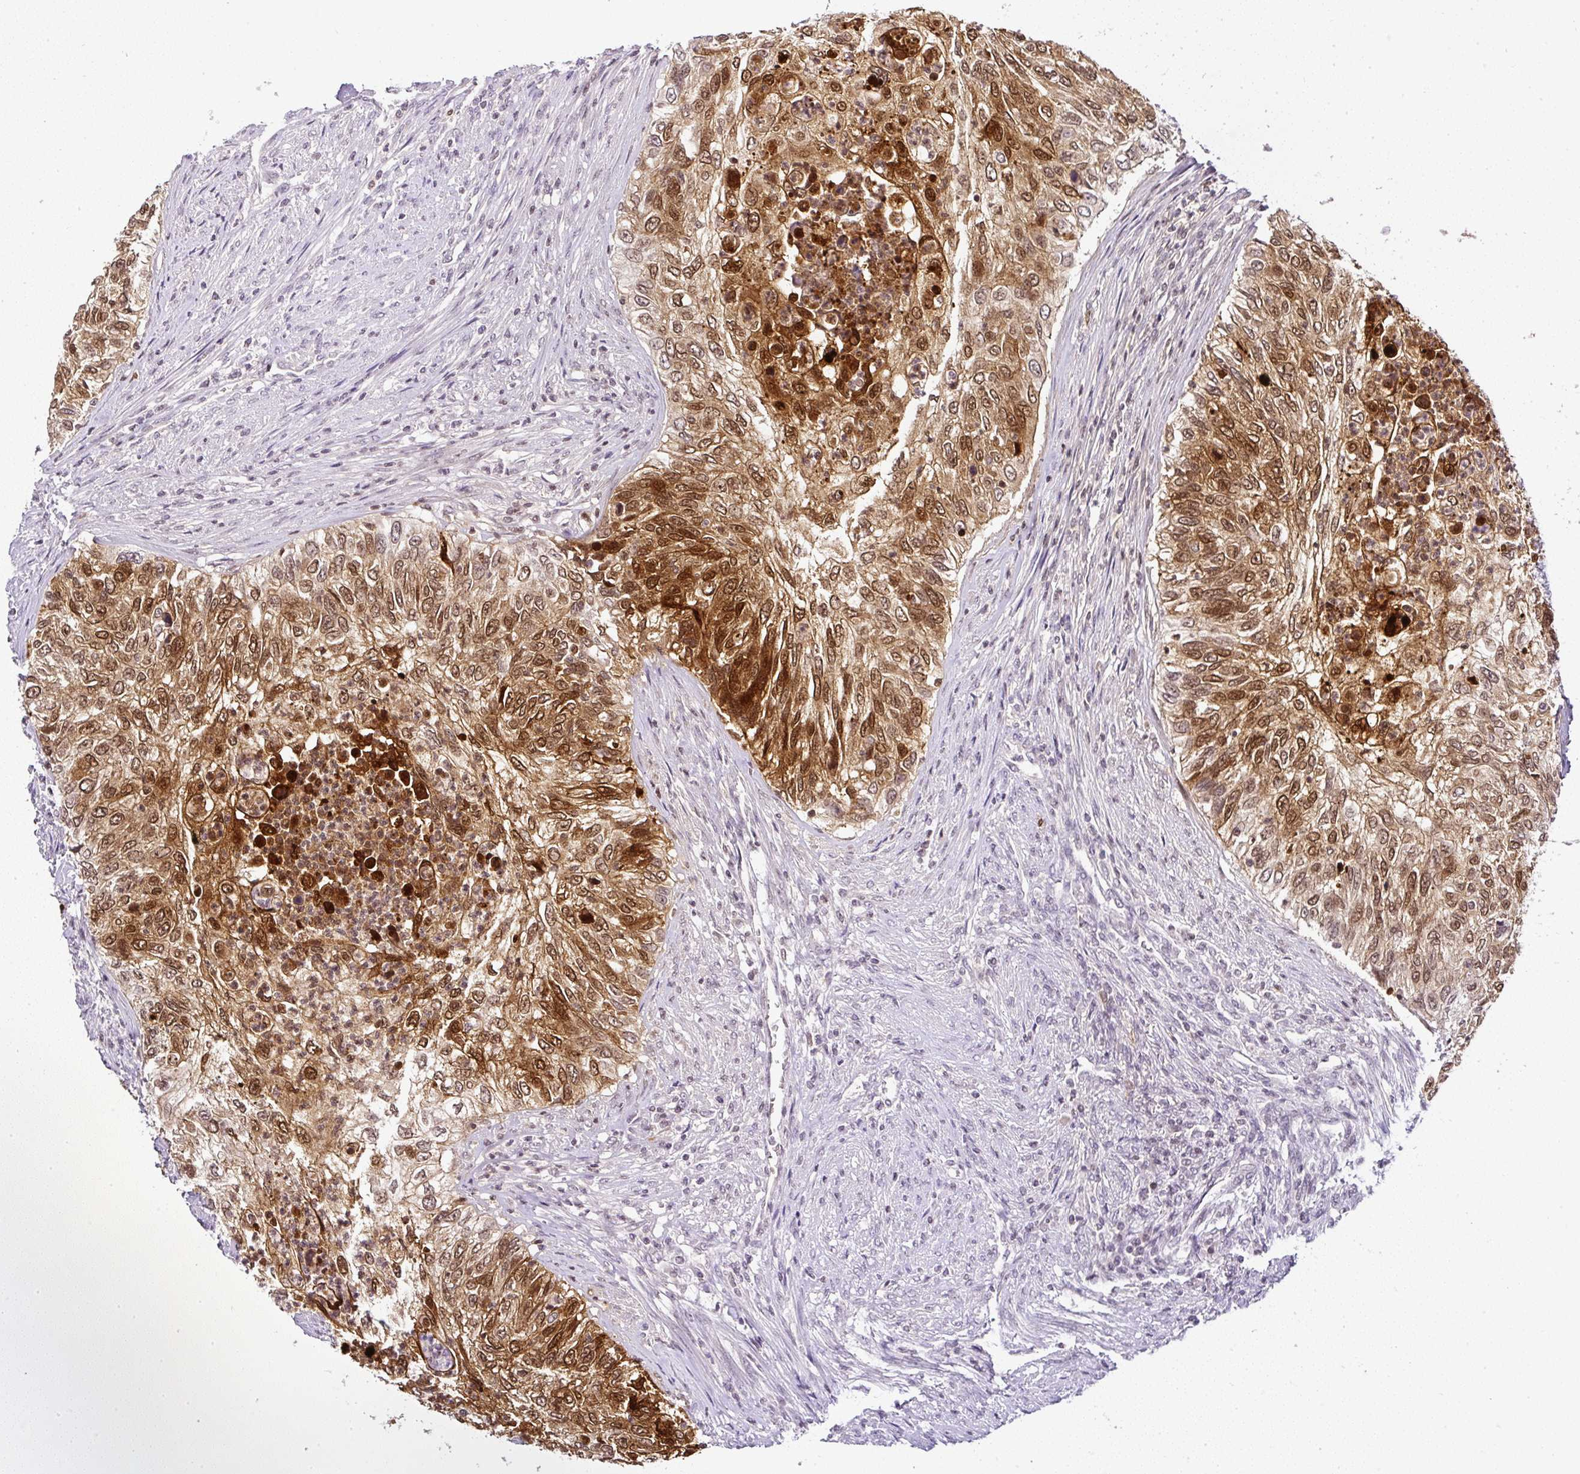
{"staining": {"intensity": "strong", "quantity": ">75%", "location": "cytoplasmic/membranous,nuclear"}, "tissue": "urothelial cancer", "cell_type": "Tumor cells", "image_type": "cancer", "snomed": [{"axis": "morphology", "description": "Urothelial carcinoma, High grade"}, {"axis": "topography", "description": "Urinary bladder"}], "caption": "Strong cytoplasmic/membranous and nuclear protein staining is identified in about >75% of tumor cells in urothelial carcinoma (high-grade).", "gene": "SERPINB3", "patient": {"sex": "female", "age": 60}}